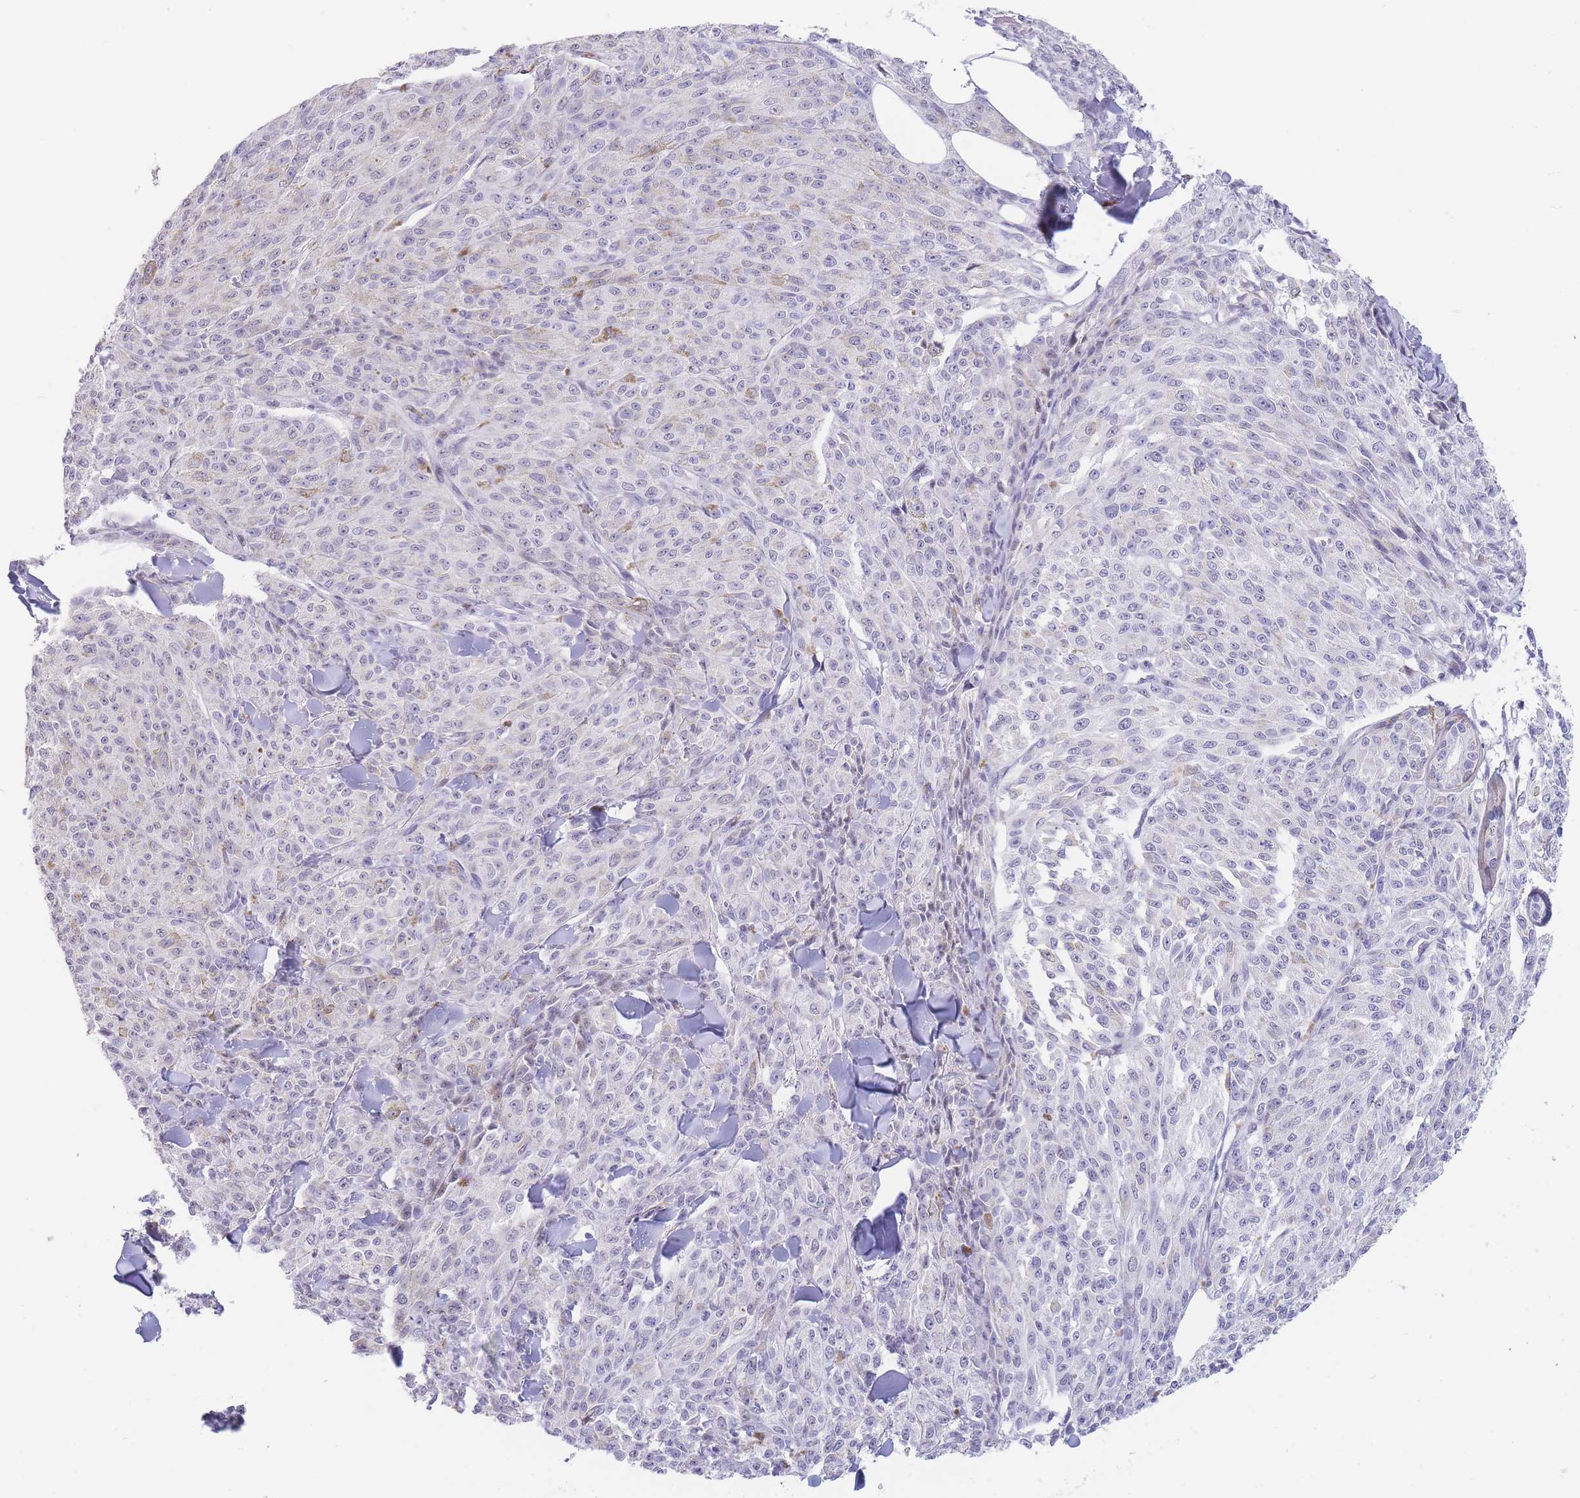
{"staining": {"intensity": "negative", "quantity": "none", "location": "none"}, "tissue": "melanoma", "cell_type": "Tumor cells", "image_type": "cancer", "snomed": [{"axis": "morphology", "description": "Malignant melanoma, NOS"}, {"axis": "topography", "description": "Skin"}], "caption": "High power microscopy photomicrograph of an immunohistochemistry (IHC) micrograph of melanoma, revealing no significant positivity in tumor cells.", "gene": "ASAP3", "patient": {"sex": "female", "age": 52}}